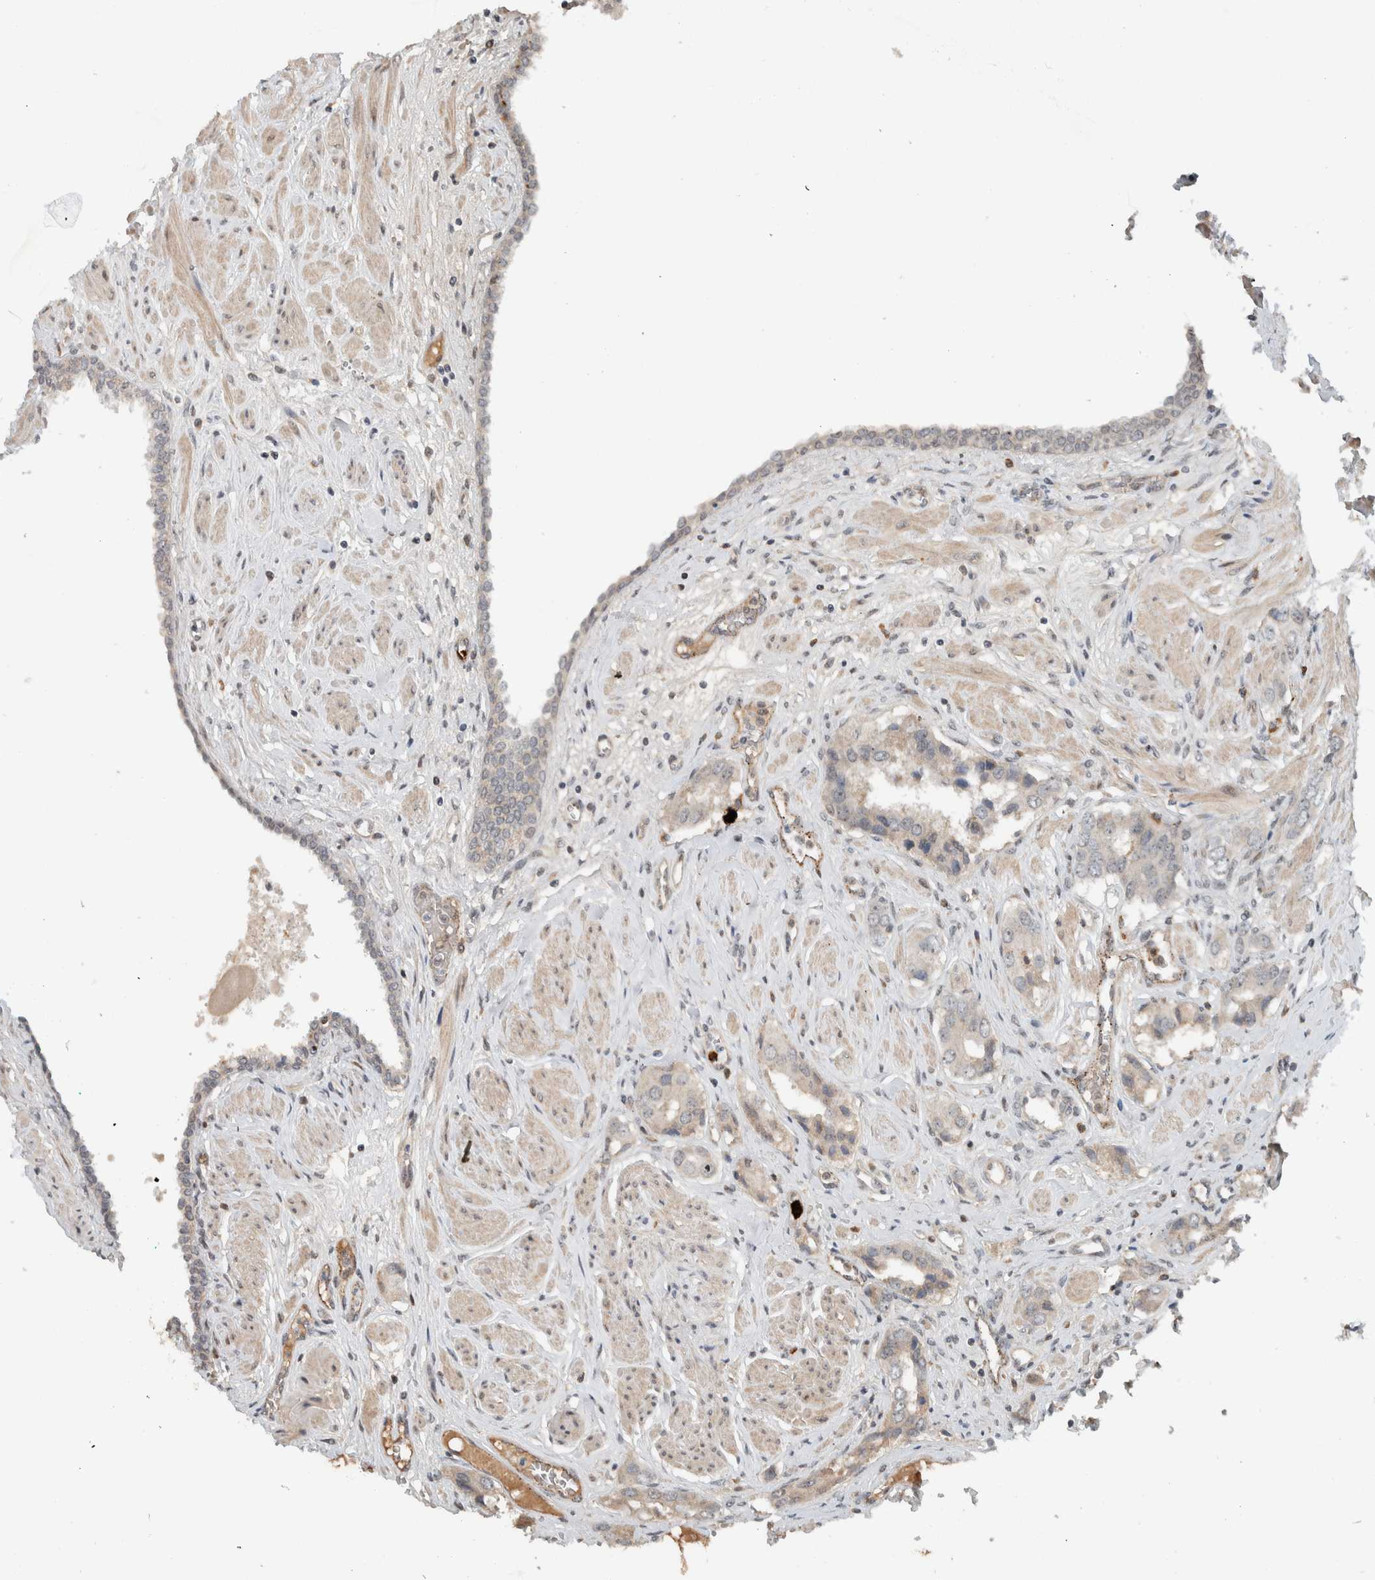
{"staining": {"intensity": "weak", "quantity": "<25%", "location": "nuclear"}, "tissue": "prostate cancer", "cell_type": "Tumor cells", "image_type": "cancer", "snomed": [{"axis": "morphology", "description": "Adenocarcinoma, High grade"}, {"axis": "topography", "description": "Prostate"}], "caption": "IHC of human prostate high-grade adenocarcinoma demonstrates no positivity in tumor cells. Nuclei are stained in blue.", "gene": "ZFP91", "patient": {"sex": "male", "age": 52}}